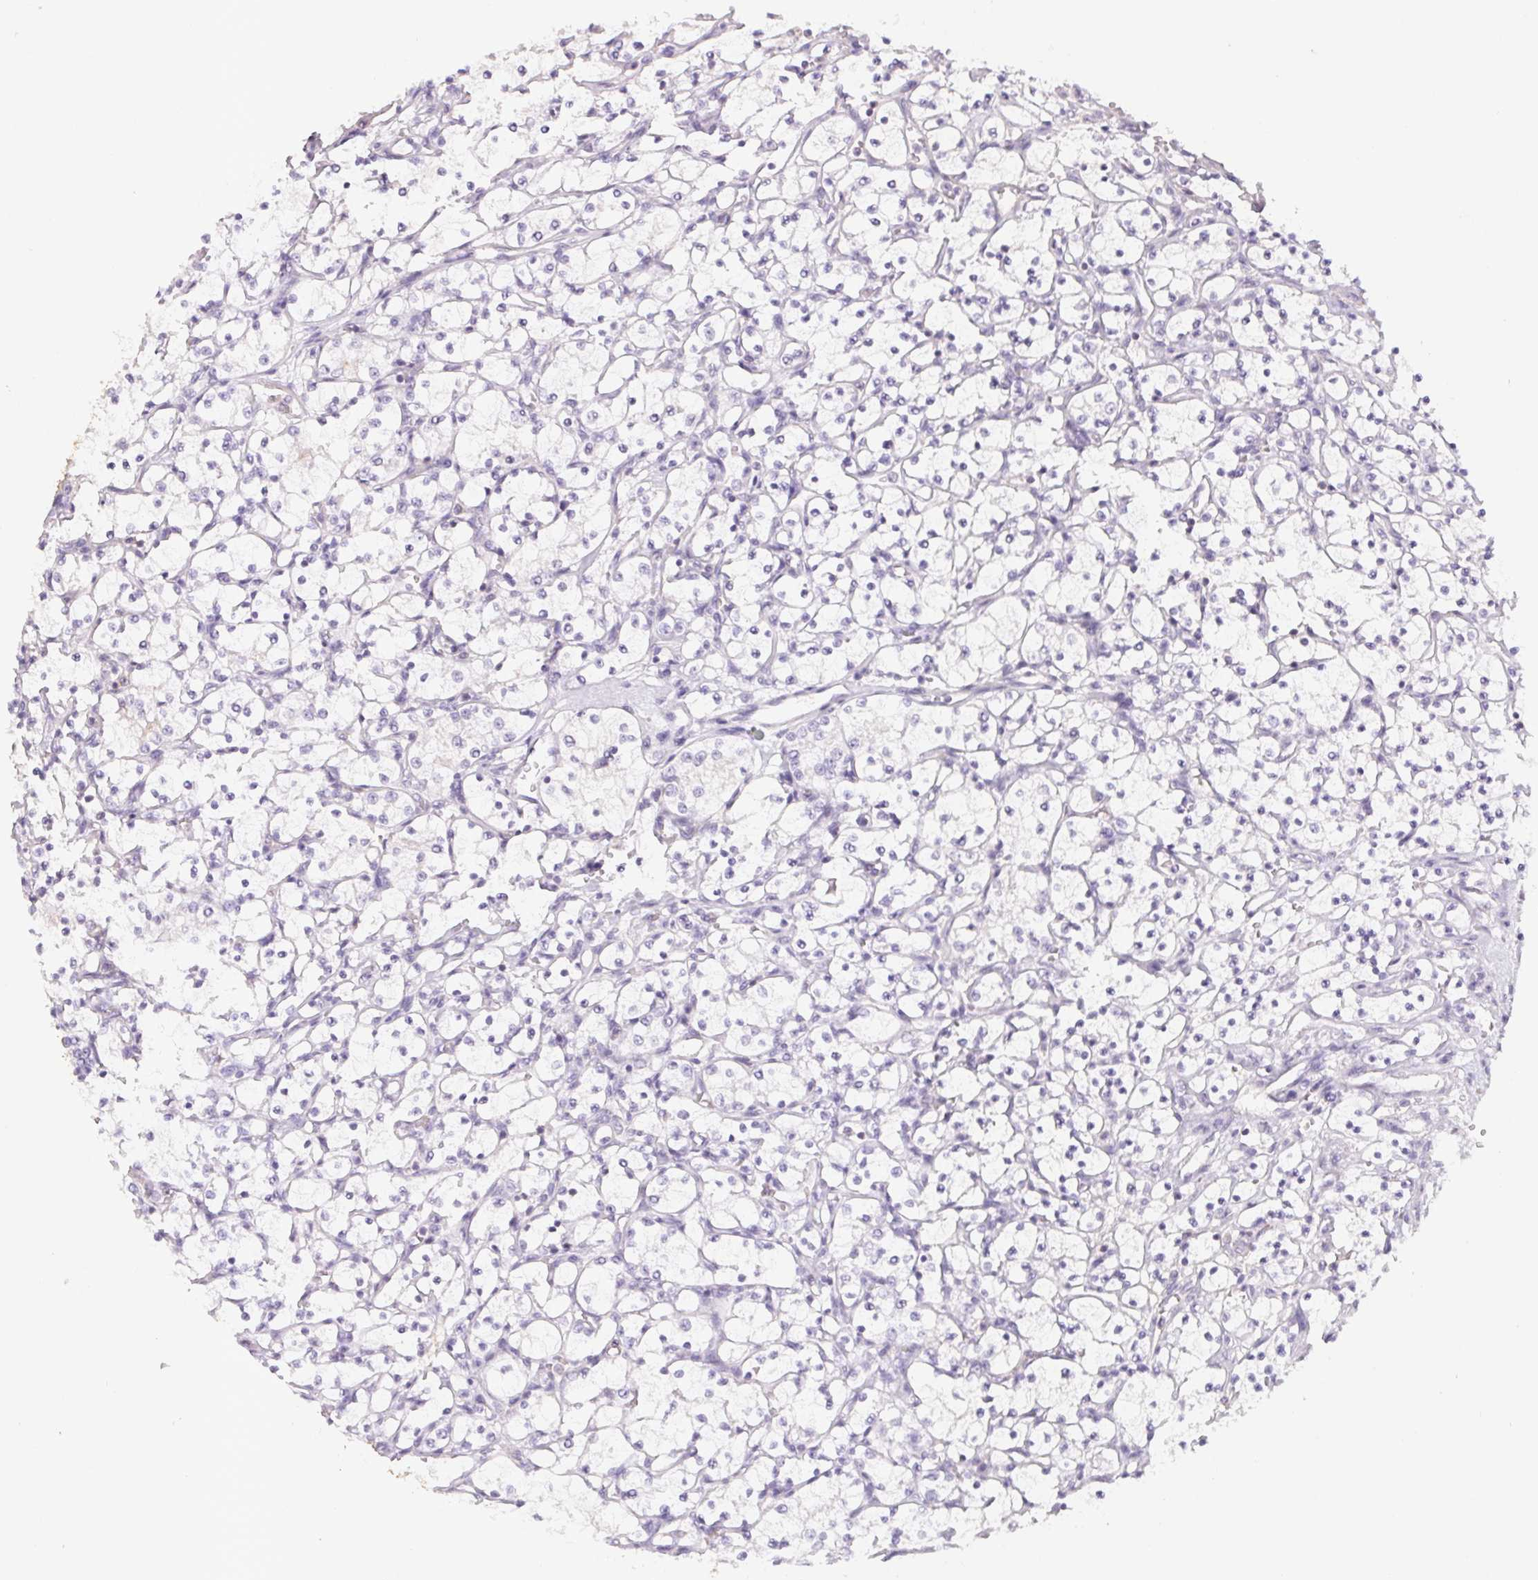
{"staining": {"intensity": "negative", "quantity": "none", "location": "none"}, "tissue": "renal cancer", "cell_type": "Tumor cells", "image_type": "cancer", "snomed": [{"axis": "morphology", "description": "Adenocarcinoma, NOS"}, {"axis": "topography", "description": "Kidney"}], "caption": "The histopathology image shows no significant positivity in tumor cells of renal cancer.", "gene": "KIF26A", "patient": {"sex": "female", "age": 69}}